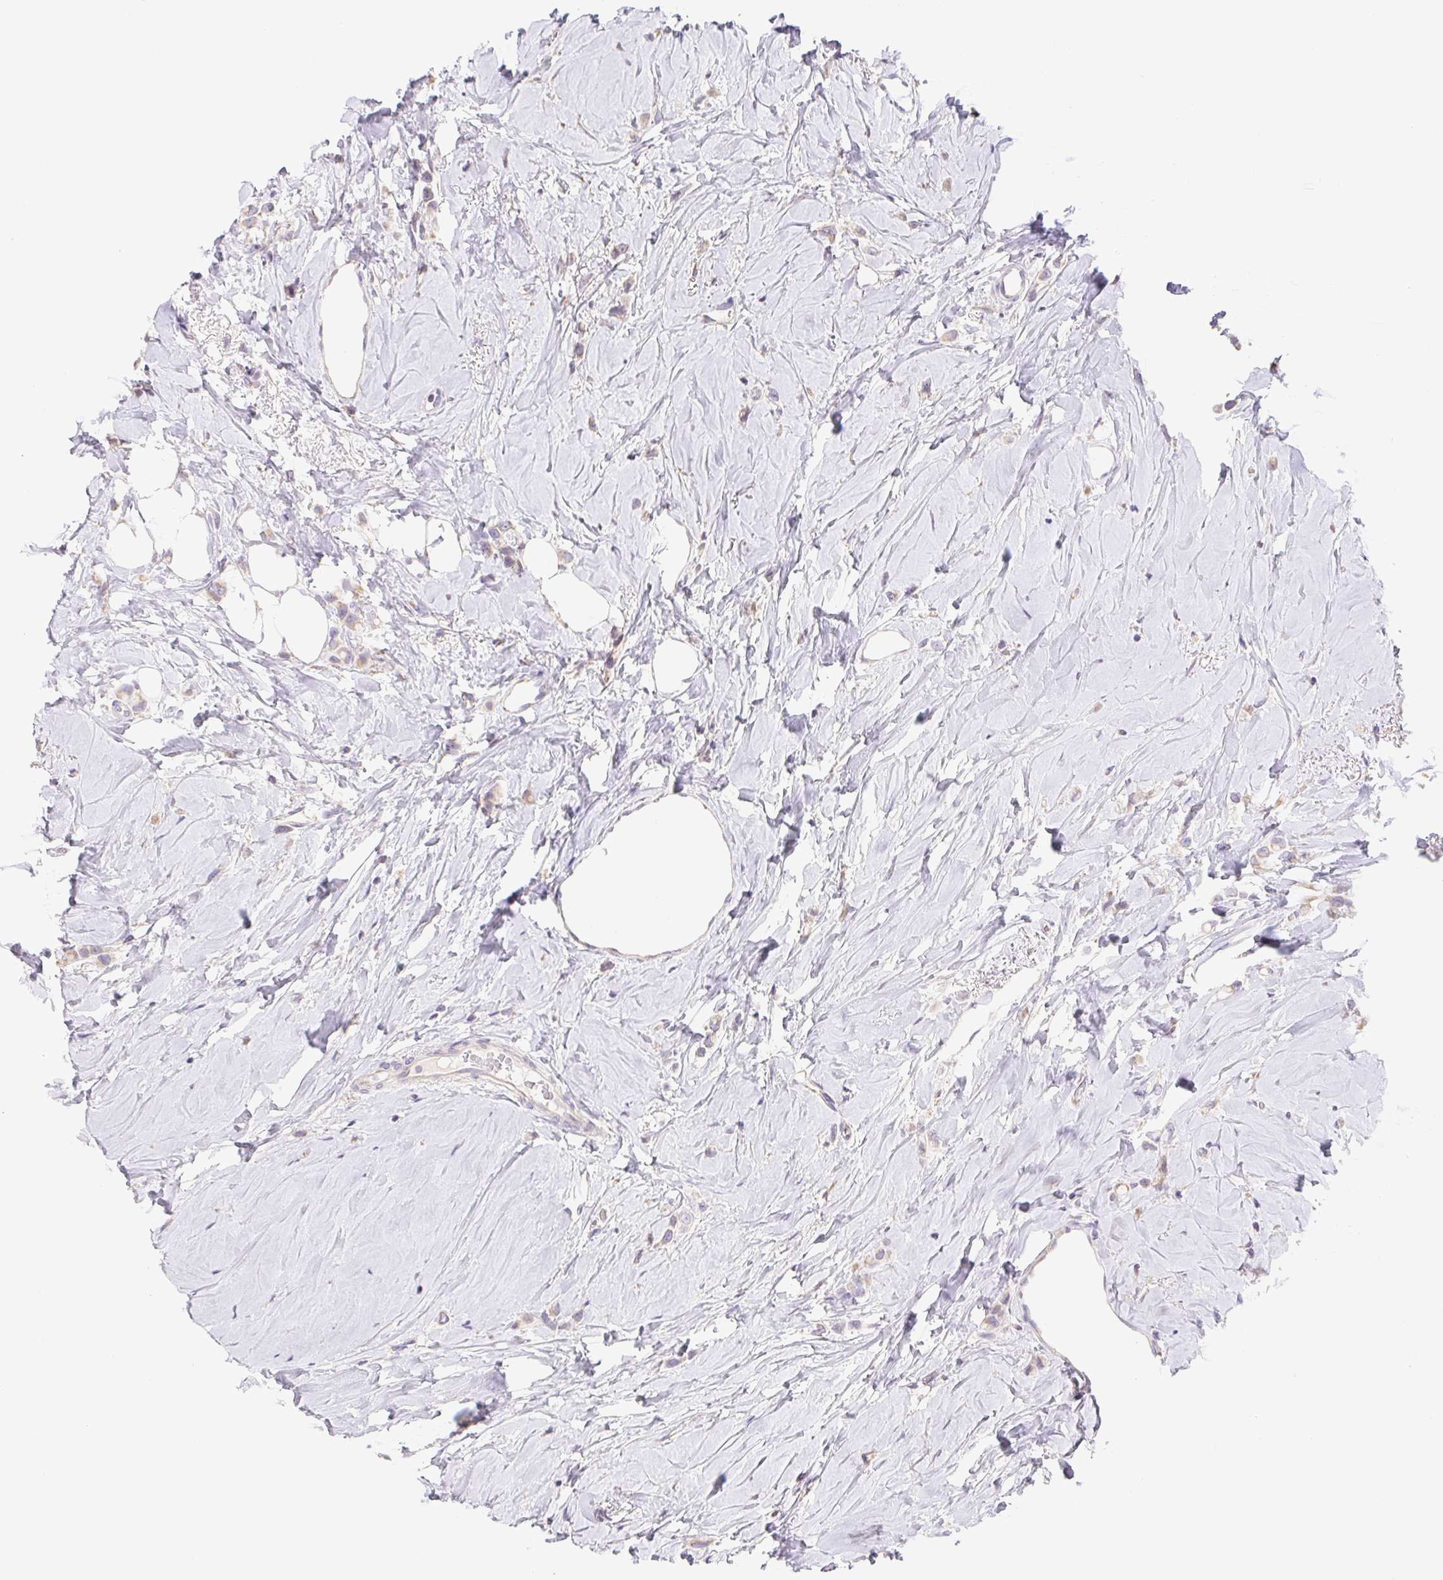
{"staining": {"intensity": "weak", "quantity": "25%-75%", "location": "cytoplasmic/membranous"}, "tissue": "breast cancer", "cell_type": "Tumor cells", "image_type": "cancer", "snomed": [{"axis": "morphology", "description": "Lobular carcinoma"}, {"axis": "topography", "description": "Breast"}], "caption": "Breast cancer (lobular carcinoma) was stained to show a protein in brown. There is low levels of weak cytoplasmic/membranous staining in about 25%-75% of tumor cells. Nuclei are stained in blue.", "gene": "FKBP6", "patient": {"sex": "female", "age": 66}}